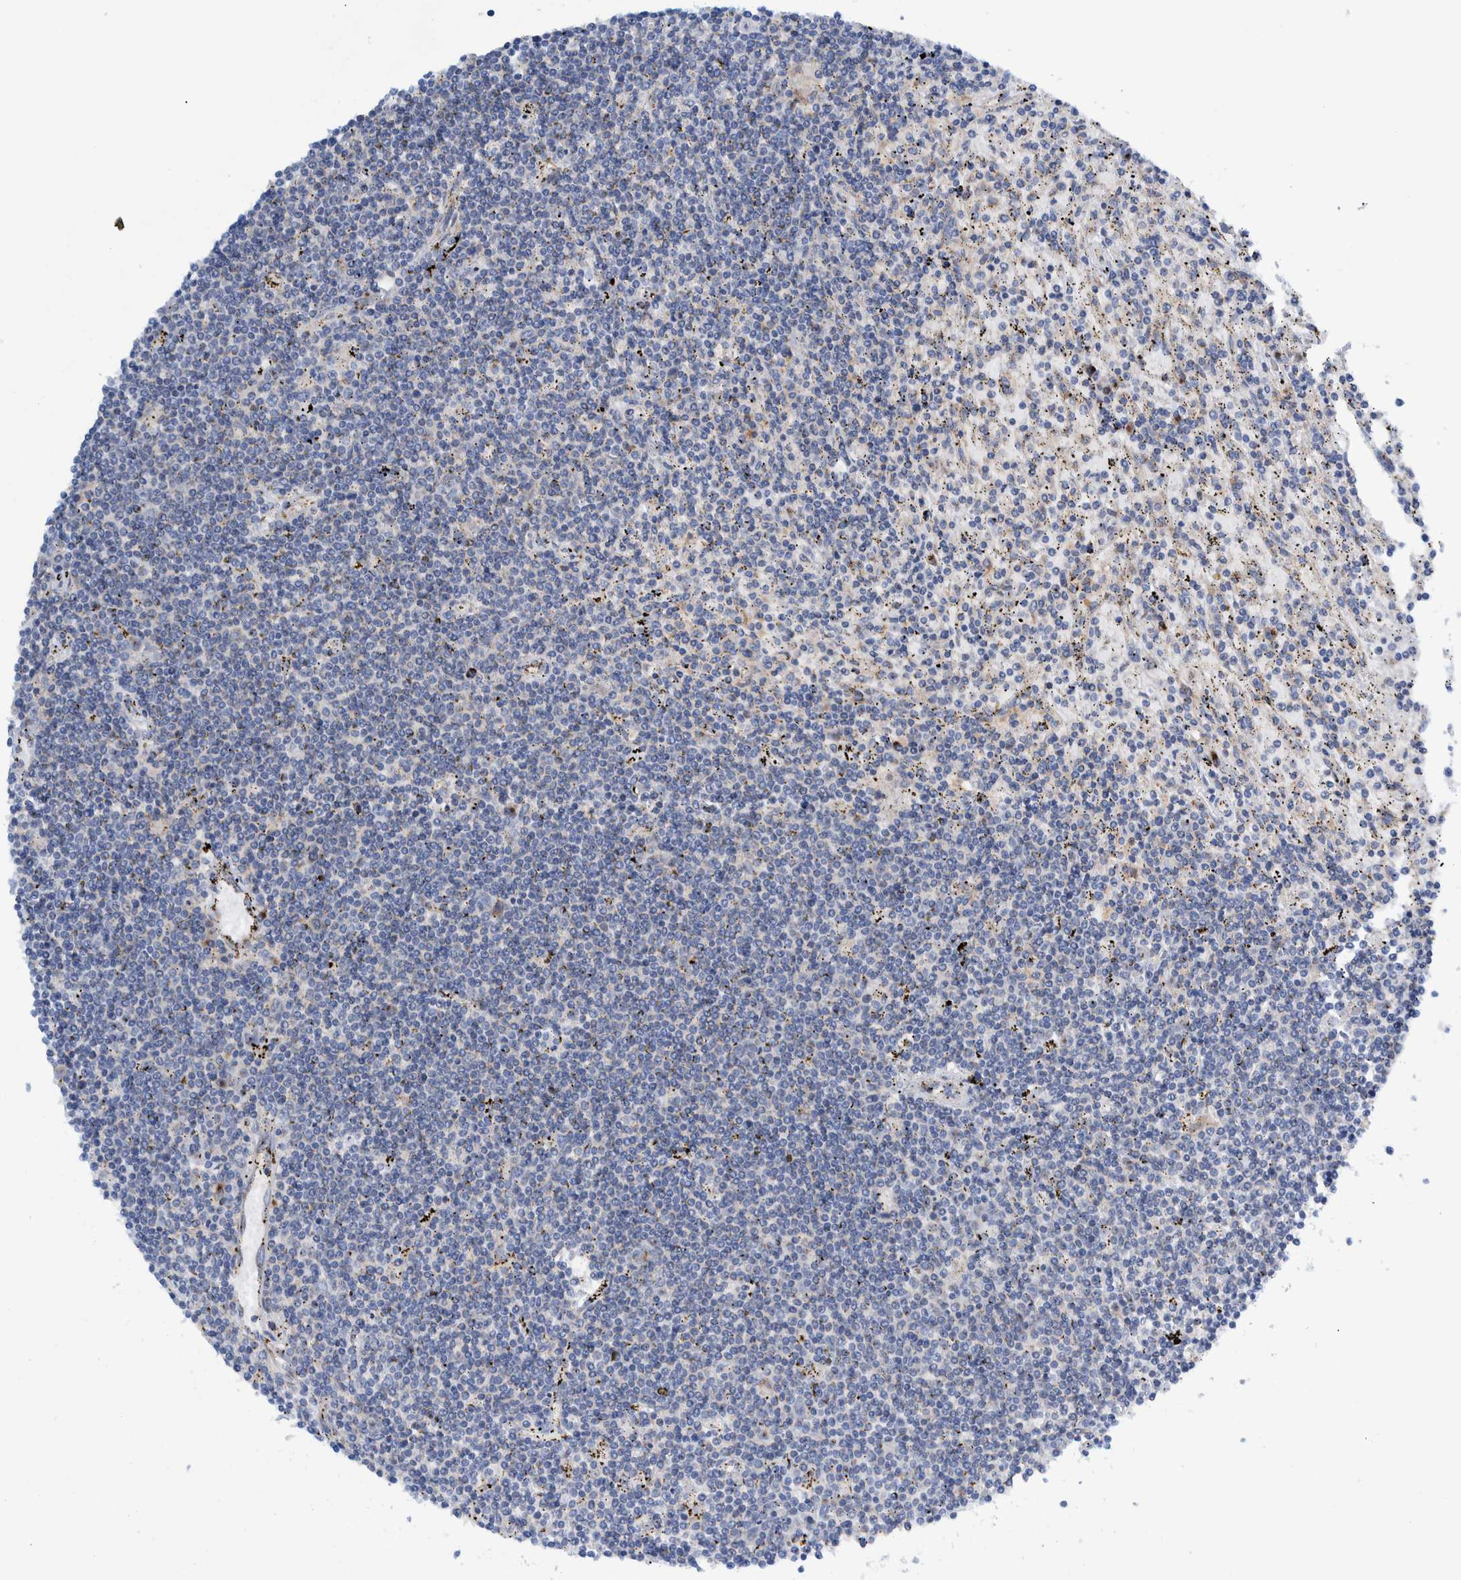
{"staining": {"intensity": "negative", "quantity": "none", "location": "none"}, "tissue": "lymphoma", "cell_type": "Tumor cells", "image_type": "cancer", "snomed": [{"axis": "morphology", "description": "Malignant lymphoma, non-Hodgkin's type, Low grade"}, {"axis": "topography", "description": "Spleen"}], "caption": "Tumor cells show no significant positivity in low-grade malignant lymphoma, non-Hodgkin's type.", "gene": "TRIM58", "patient": {"sex": "male", "age": 76}}